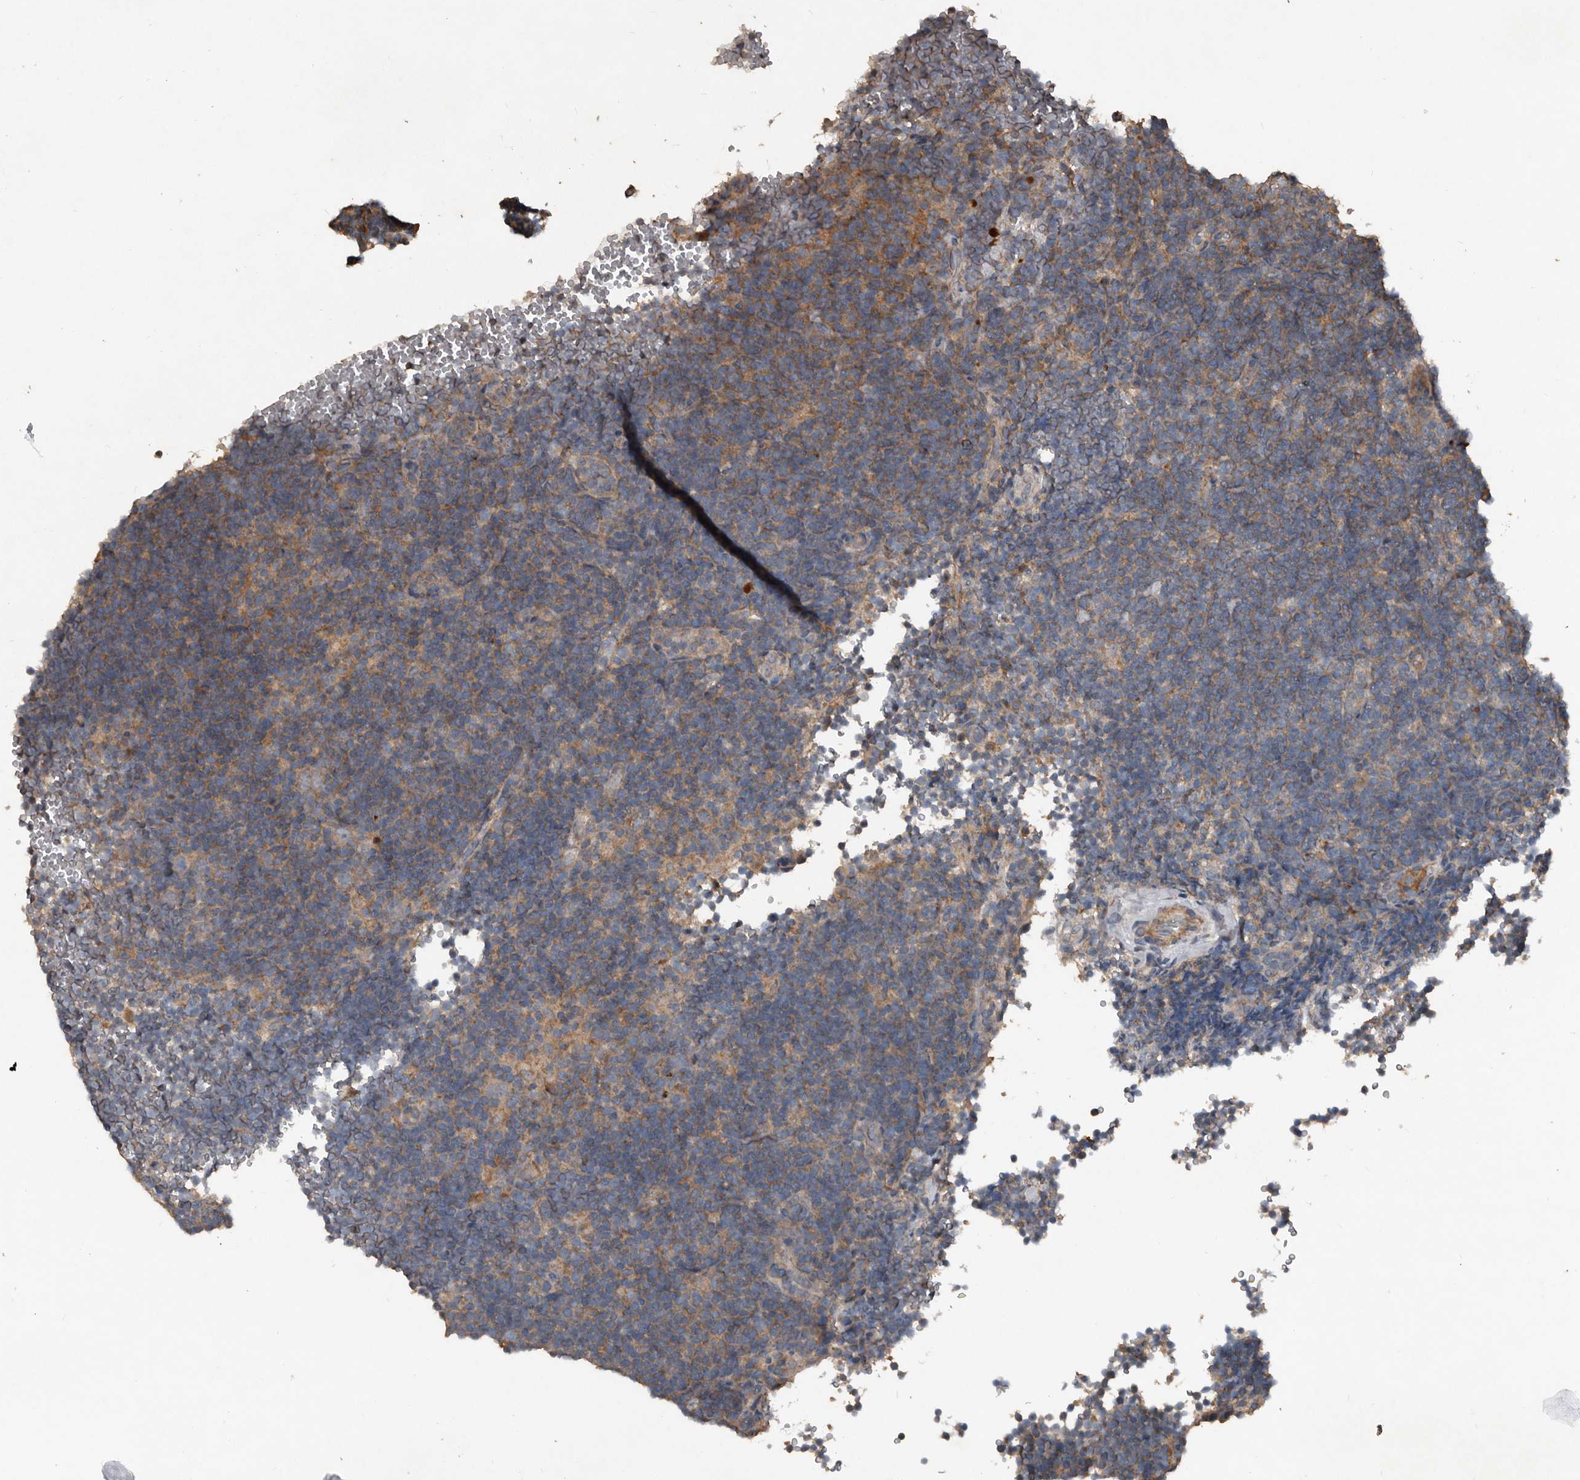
{"staining": {"intensity": "weak", "quantity": ">75%", "location": "cytoplasmic/membranous"}, "tissue": "lymphoma", "cell_type": "Tumor cells", "image_type": "cancer", "snomed": [{"axis": "morphology", "description": "Hodgkin's disease, NOS"}, {"axis": "topography", "description": "Lymph node"}], "caption": "The histopathology image displays a brown stain indicating the presence of a protein in the cytoplasmic/membranous of tumor cells in Hodgkin's disease.", "gene": "GREB1", "patient": {"sex": "female", "age": 57}}